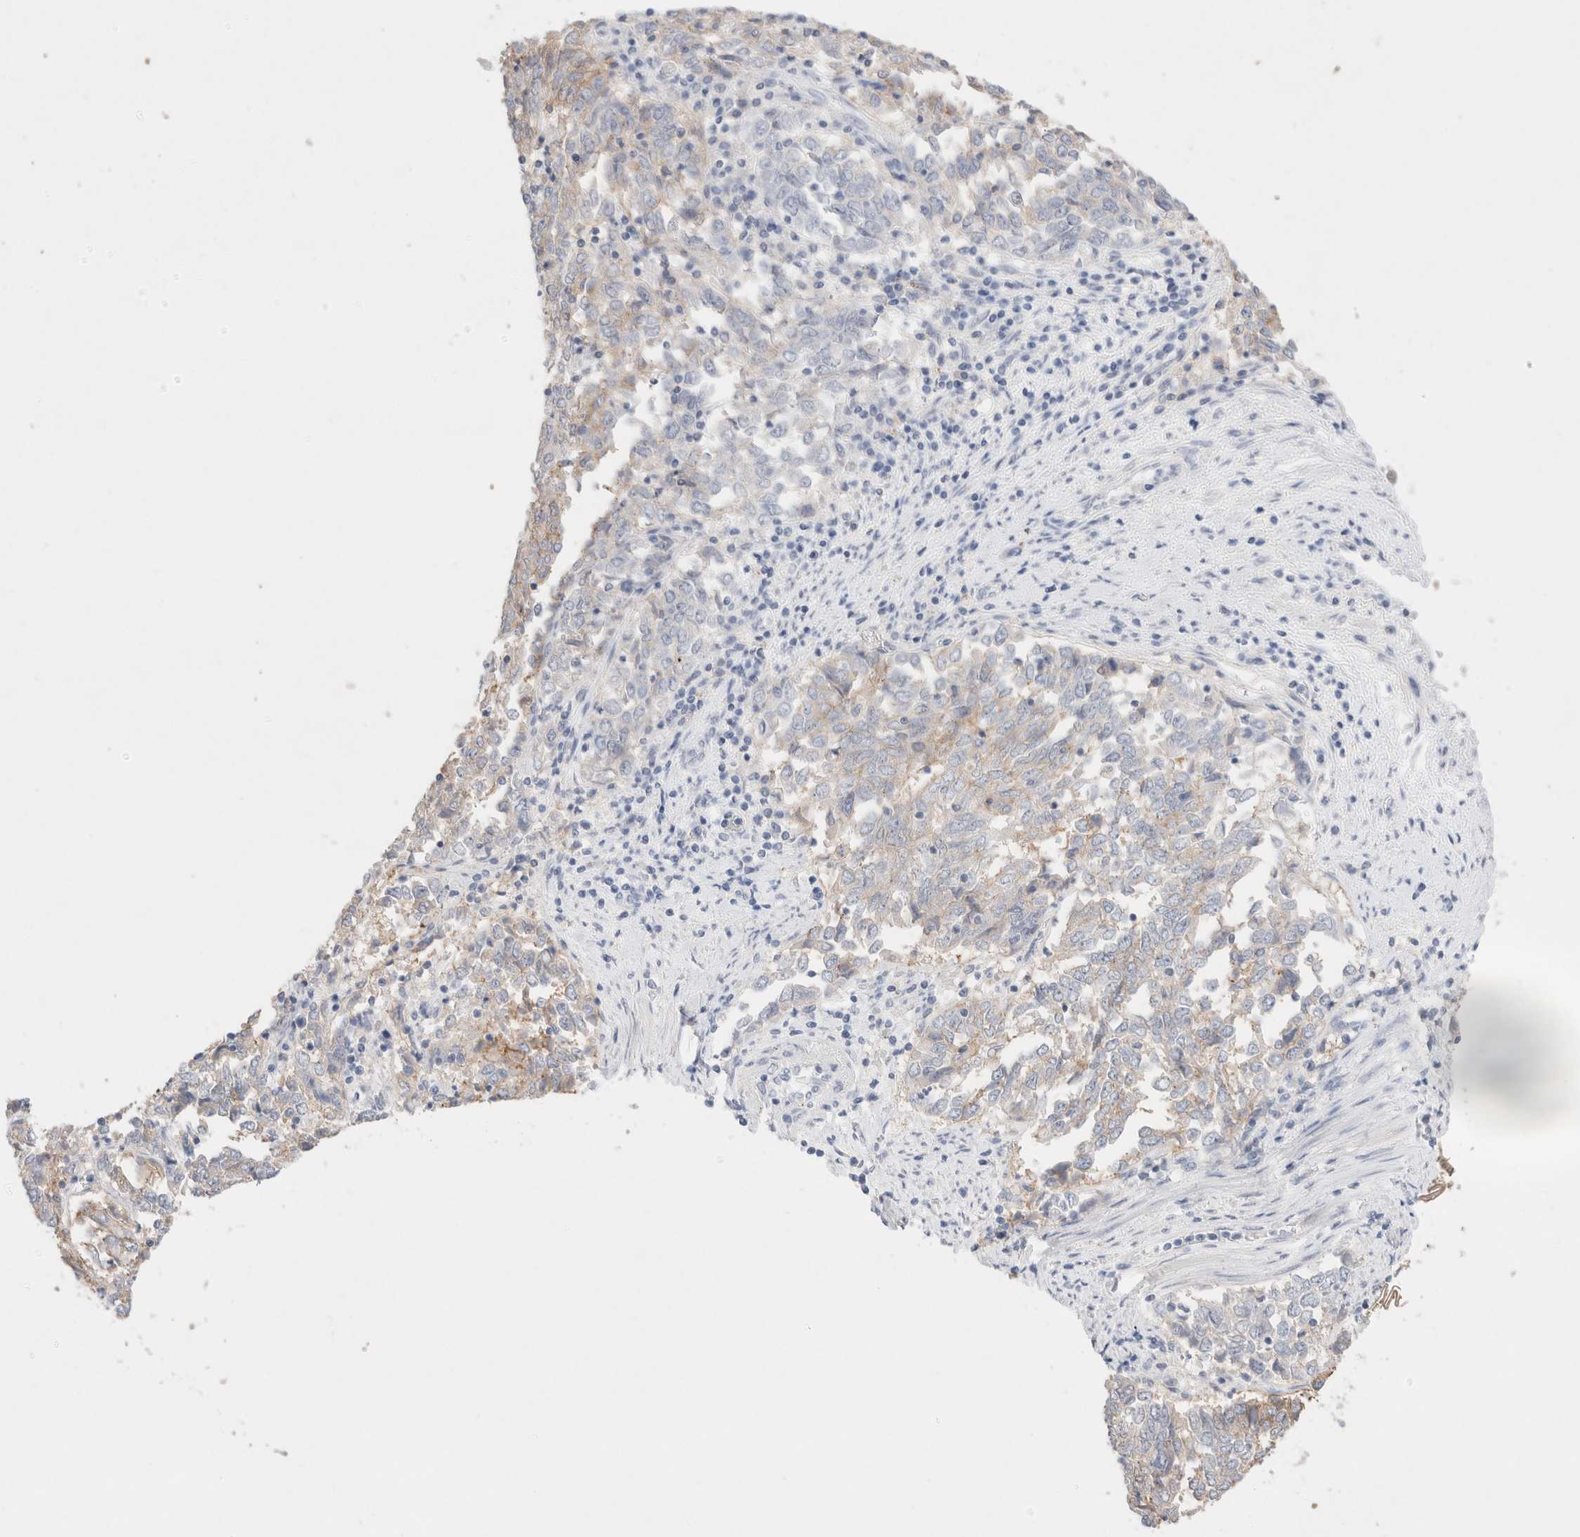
{"staining": {"intensity": "weak", "quantity": "25%-75%", "location": "cytoplasmic/membranous"}, "tissue": "endometrial cancer", "cell_type": "Tumor cells", "image_type": "cancer", "snomed": [{"axis": "morphology", "description": "Adenocarcinoma, NOS"}, {"axis": "topography", "description": "Endometrium"}], "caption": "Immunohistochemical staining of human endometrial adenocarcinoma shows low levels of weak cytoplasmic/membranous protein staining in about 25%-75% of tumor cells.", "gene": "EPCAM", "patient": {"sex": "female", "age": 80}}